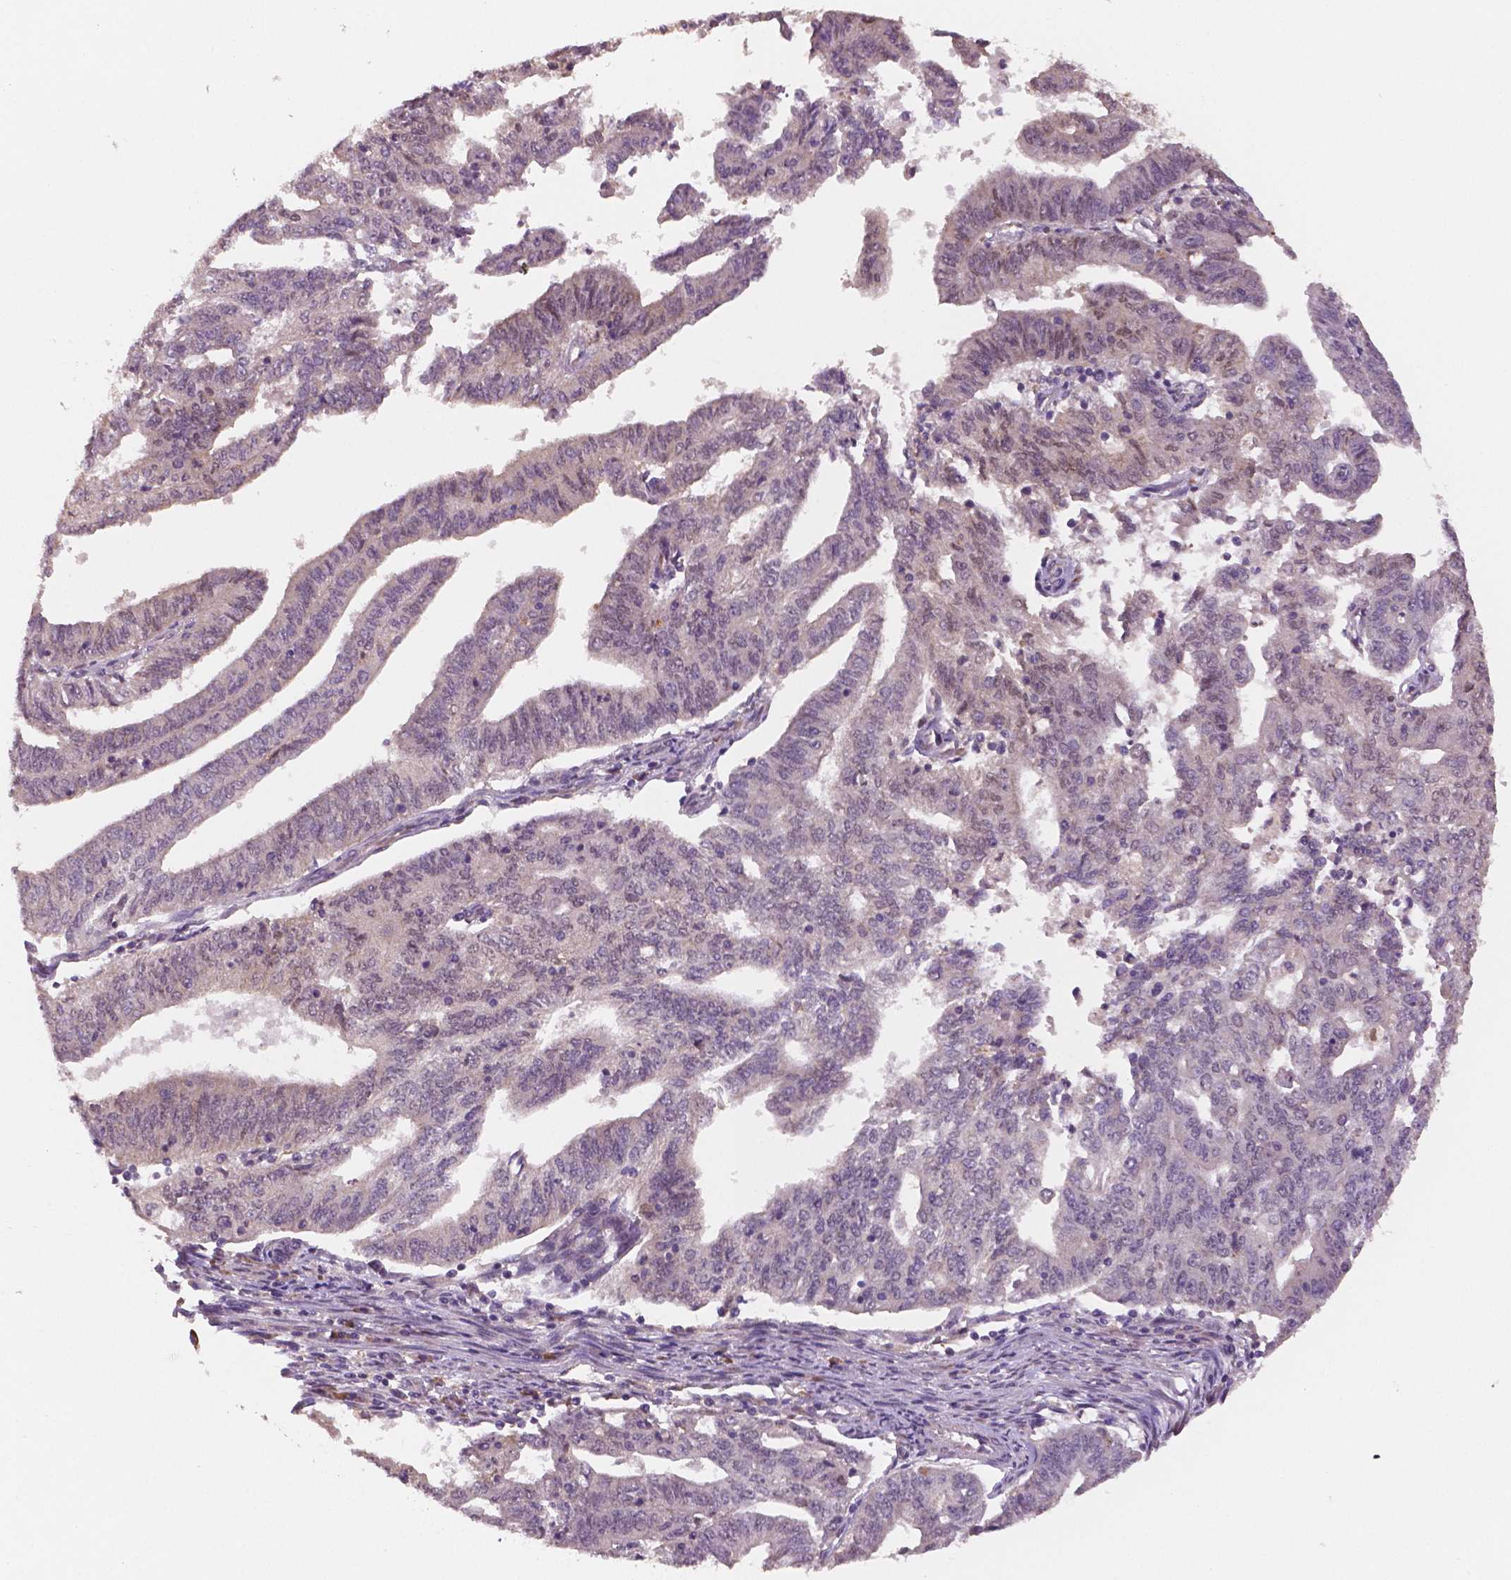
{"staining": {"intensity": "negative", "quantity": "none", "location": "none"}, "tissue": "endometrial cancer", "cell_type": "Tumor cells", "image_type": "cancer", "snomed": [{"axis": "morphology", "description": "Adenocarcinoma, NOS"}, {"axis": "topography", "description": "Endometrium"}], "caption": "An immunohistochemistry image of adenocarcinoma (endometrial) is shown. There is no staining in tumor cells of adenocarcinoma (endometrial).", "gene": "STAT3", "patient": {"sex": "female", "age": 82}}